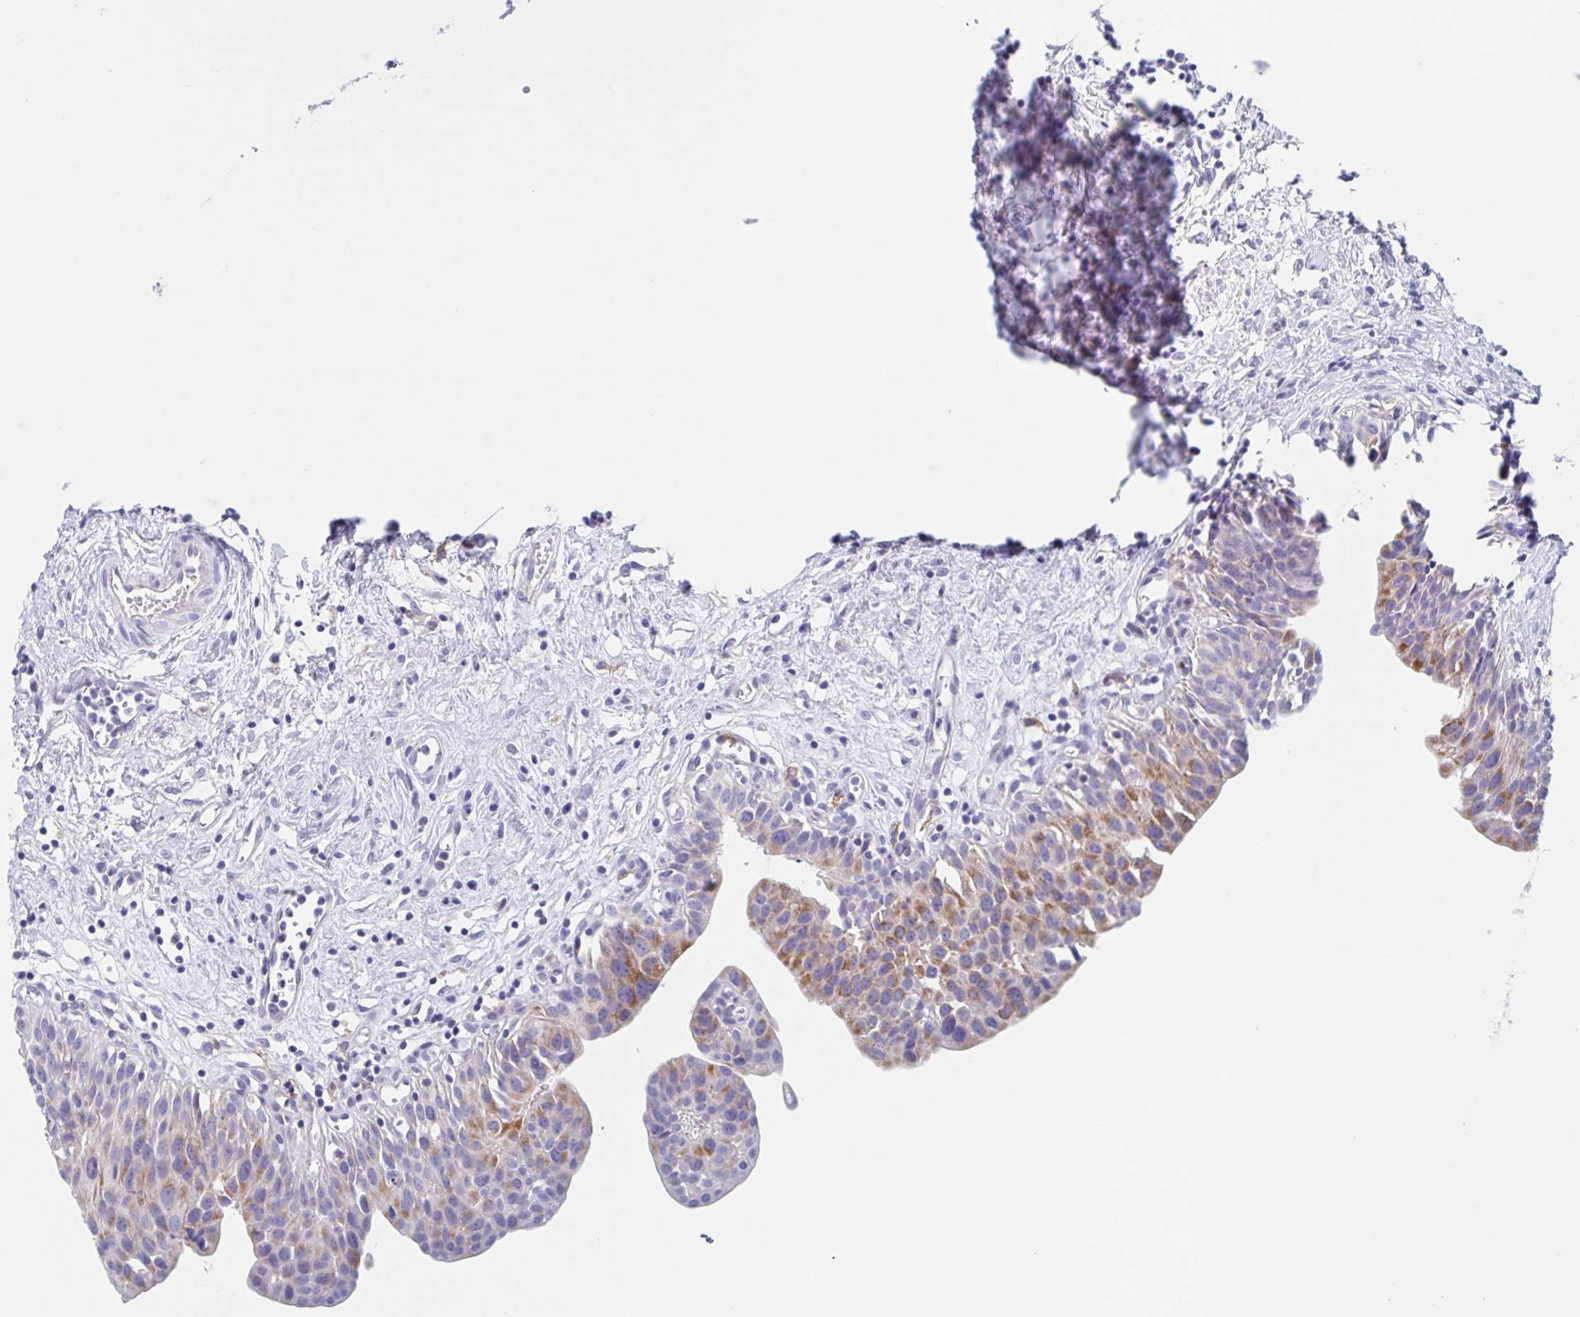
{"staining": {"intensity": "moderate", "quantity": "25%-75%", "location": "cytoplasmic/membranous"}, "tissue": "urinary bladder", "cell_type": "Urothelial cells", "image_type": "normal", "snomed": [{"axis": "morphology", "description": "Normal tissue, NOS"}, {"axis": "topography", "description": "Urinary bladder"}], "caption": "This micrograph demonstrates normal urinary bladder stained with IHC to label a protein in brown. The cytoplasmic/membranous of urothelial cells show moderate positivity for the protein. Nuclei are counter-stained blue.", "gene": "FCGR3A", "patient": {"sex": "male", "age": 51}}